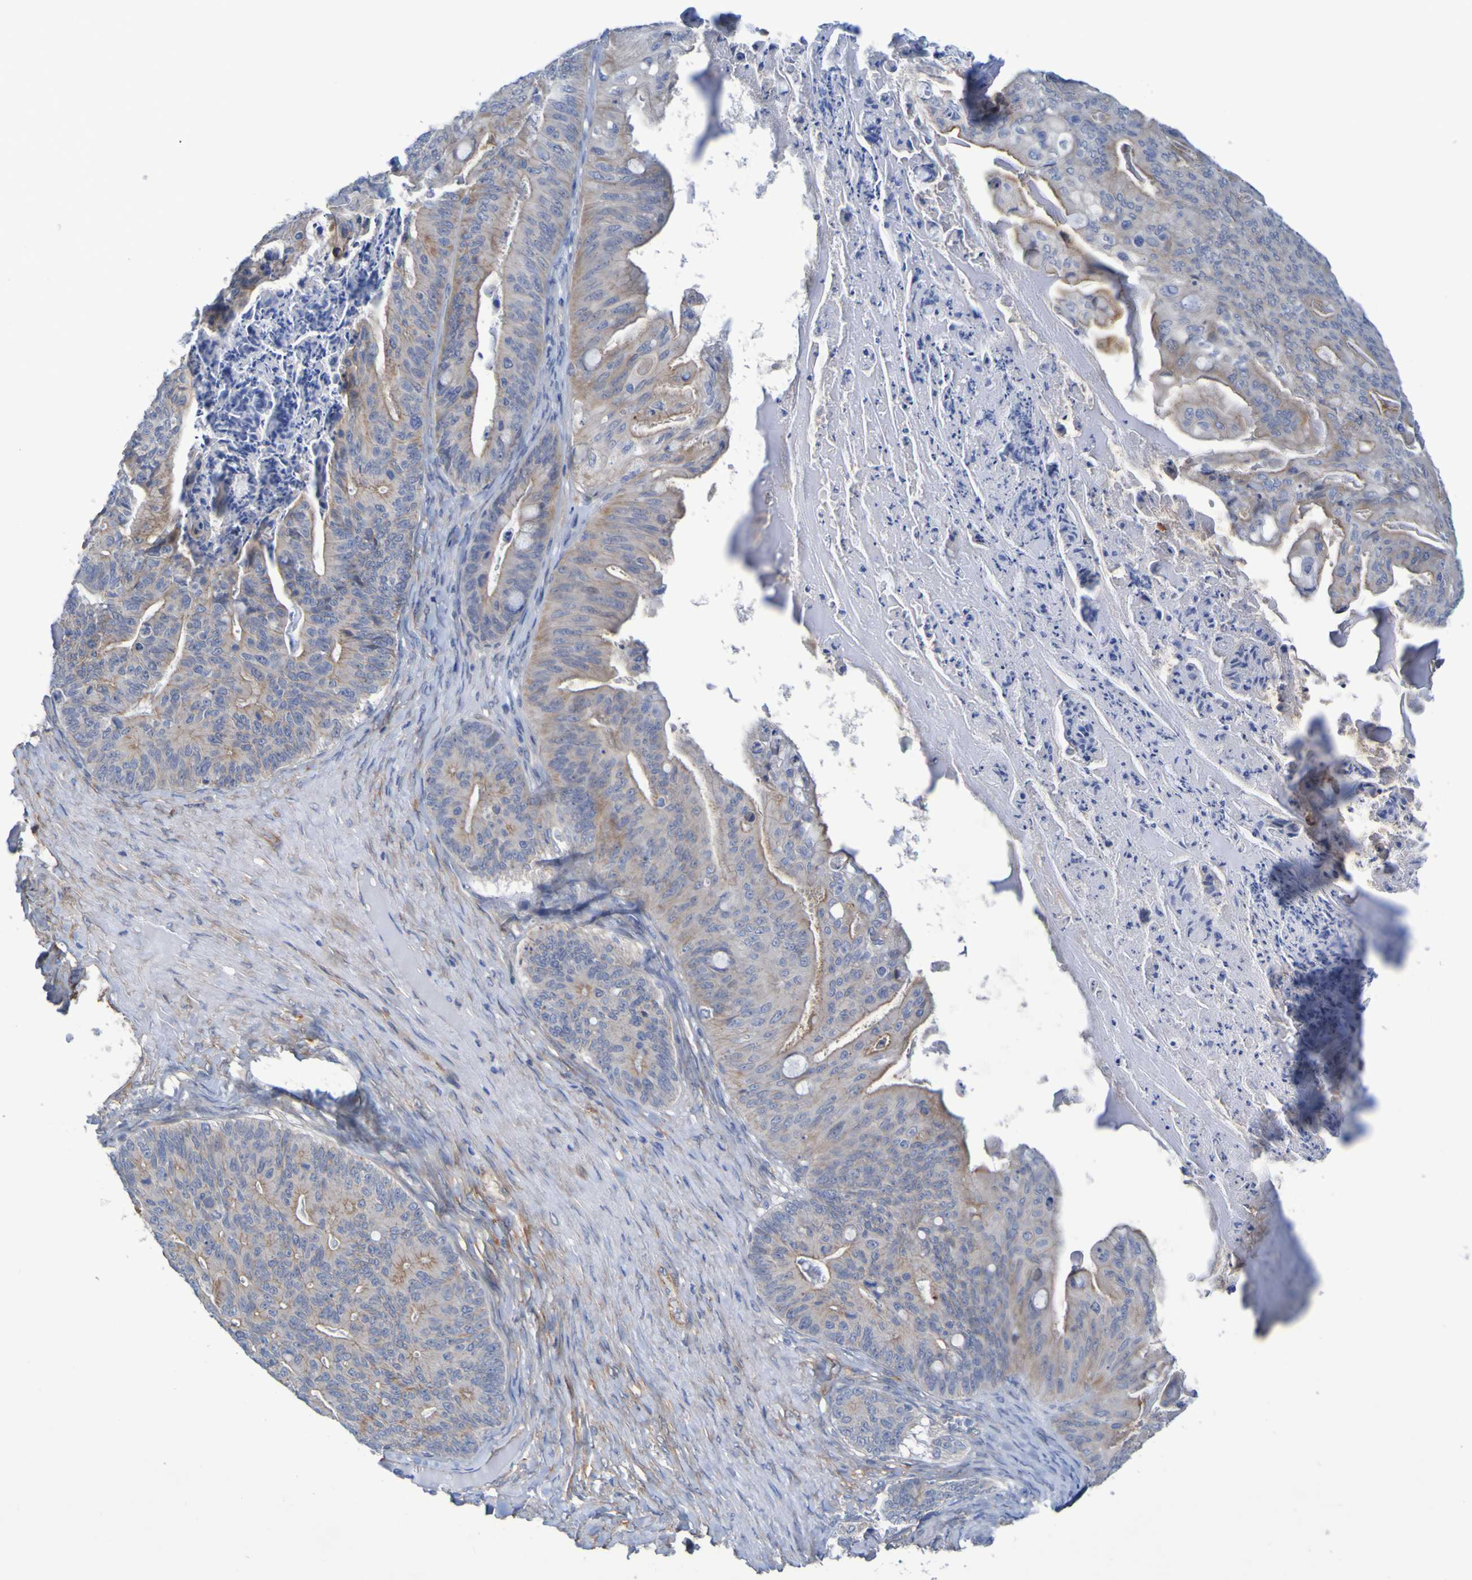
{"staining": {"intensity": "moderate", "quantity": "25%-75%", "location": "cytoplasmic/membranous"}, "tissue": "ovarian cancer", "cell_type": "Tumor cells", "image_type": "cancer", "snomed": [{"axis": "morphology", "description": "Cystadenocarcinoma, mucinous, NOS"}, {"axis": "topography", "description": "Ovary"}], "caption": "This histopathology image exhibits immunohistochemistry staining of human ovarian cancer (mucinous cystadenocarcinoma), with medium moderate cytoplasmic/membranous staining in approximately 25%-75% of tumor cells.", "gene": "LPP", "patient": {"sex": "female", "age": 37}}